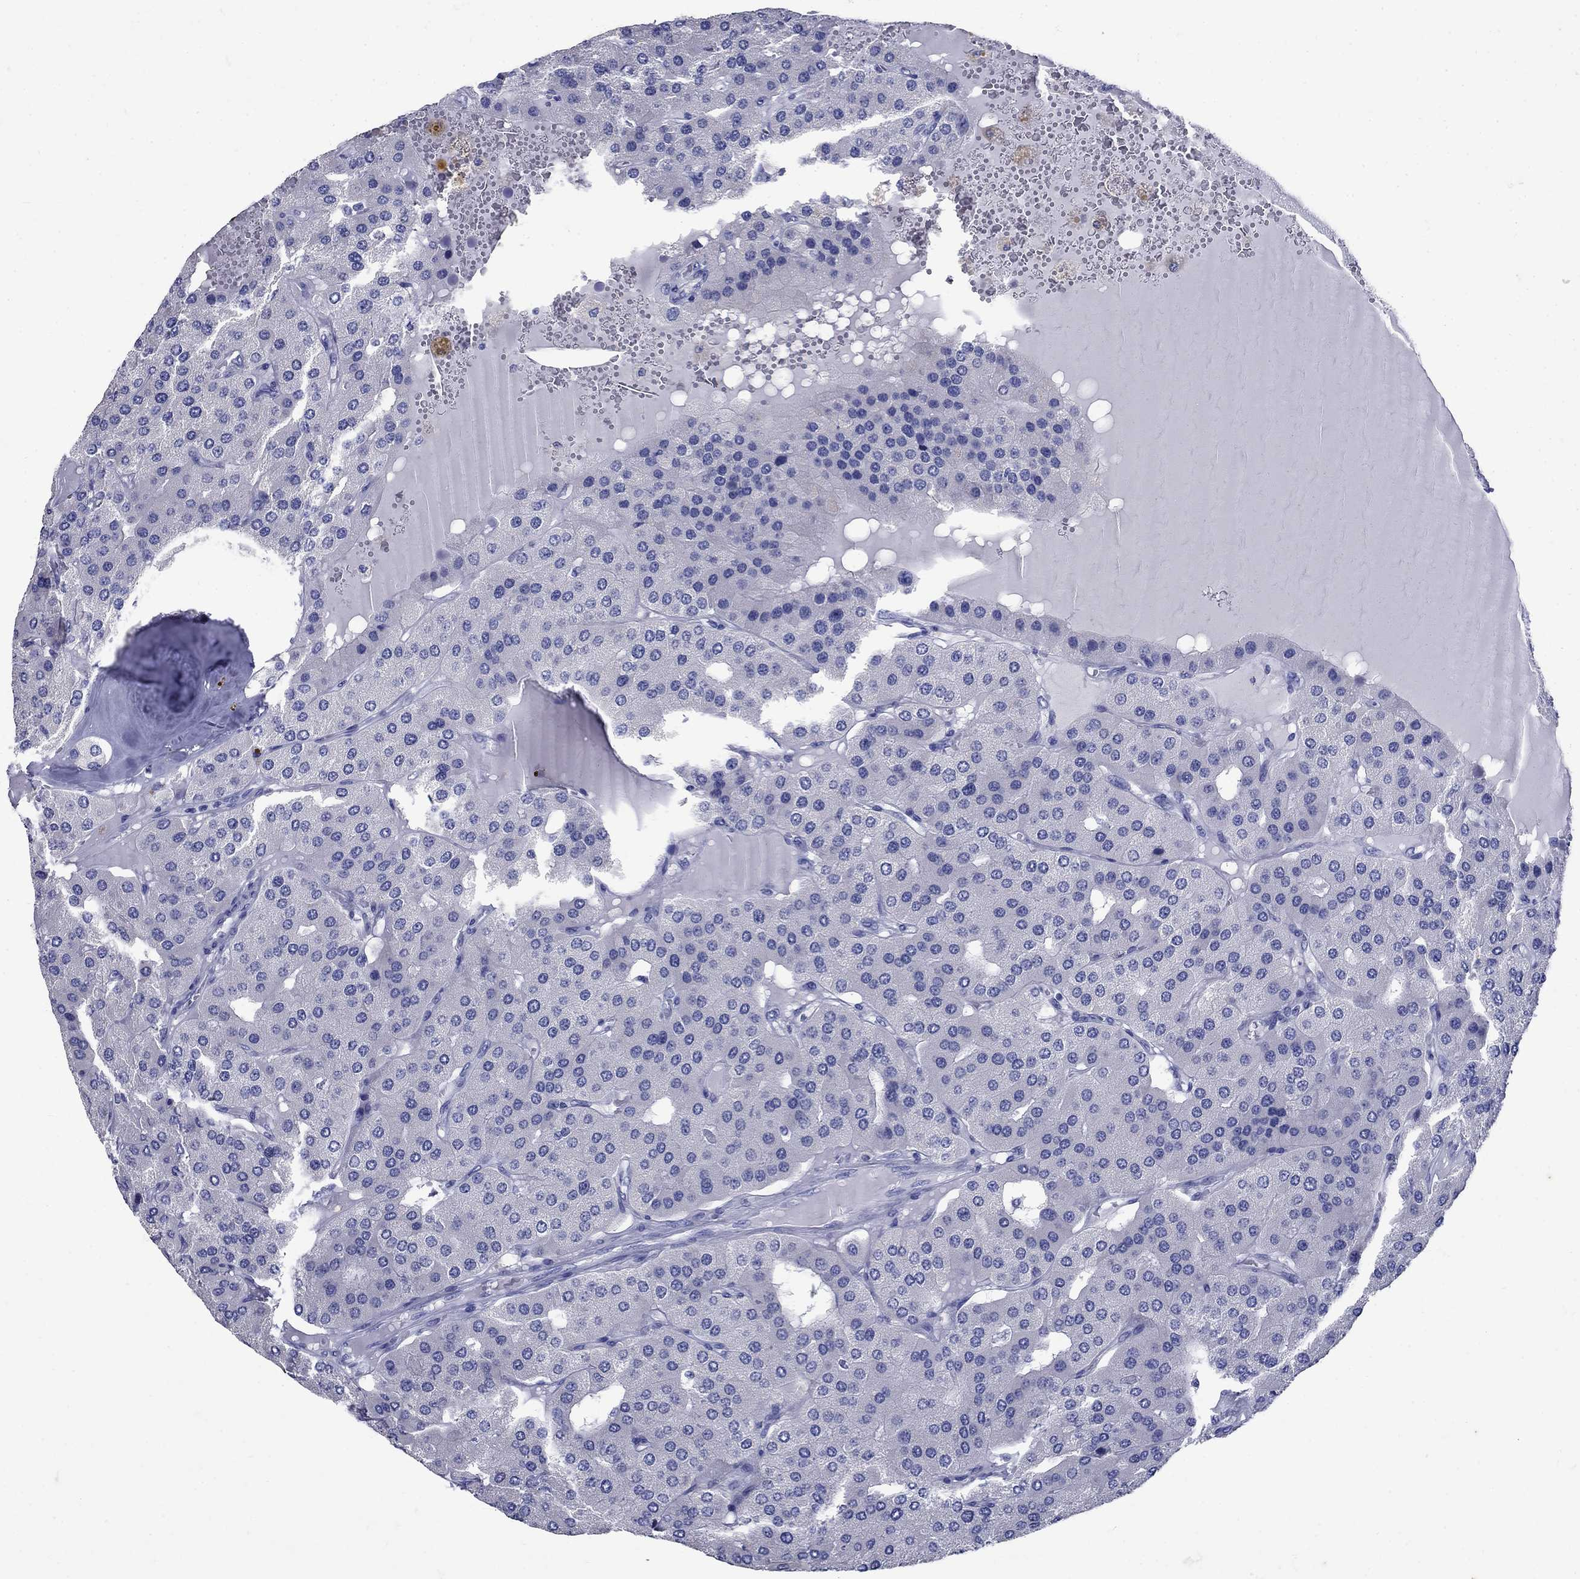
{"staining": {"intensity": "negative", "quantity": "none", "location": "none"}, "tissue": "parathyroid gland", "cell_type": "Glandular cells", "image_type": "normal", "snomed": [{"axis": "morphology", "description": "Normal tissue, NOS"}, {"axis": "morphology", "description": "Adenoma, NOS"}, {"axis": "topography", "description": "Parathyroid gland"}], "caption": "Immunohistochemical staining of normal human parathyroid gland demonstrates no significant staining in glandular cells.", "gene": "CD1A", "patient": {"sex": "female", "age": 86}}